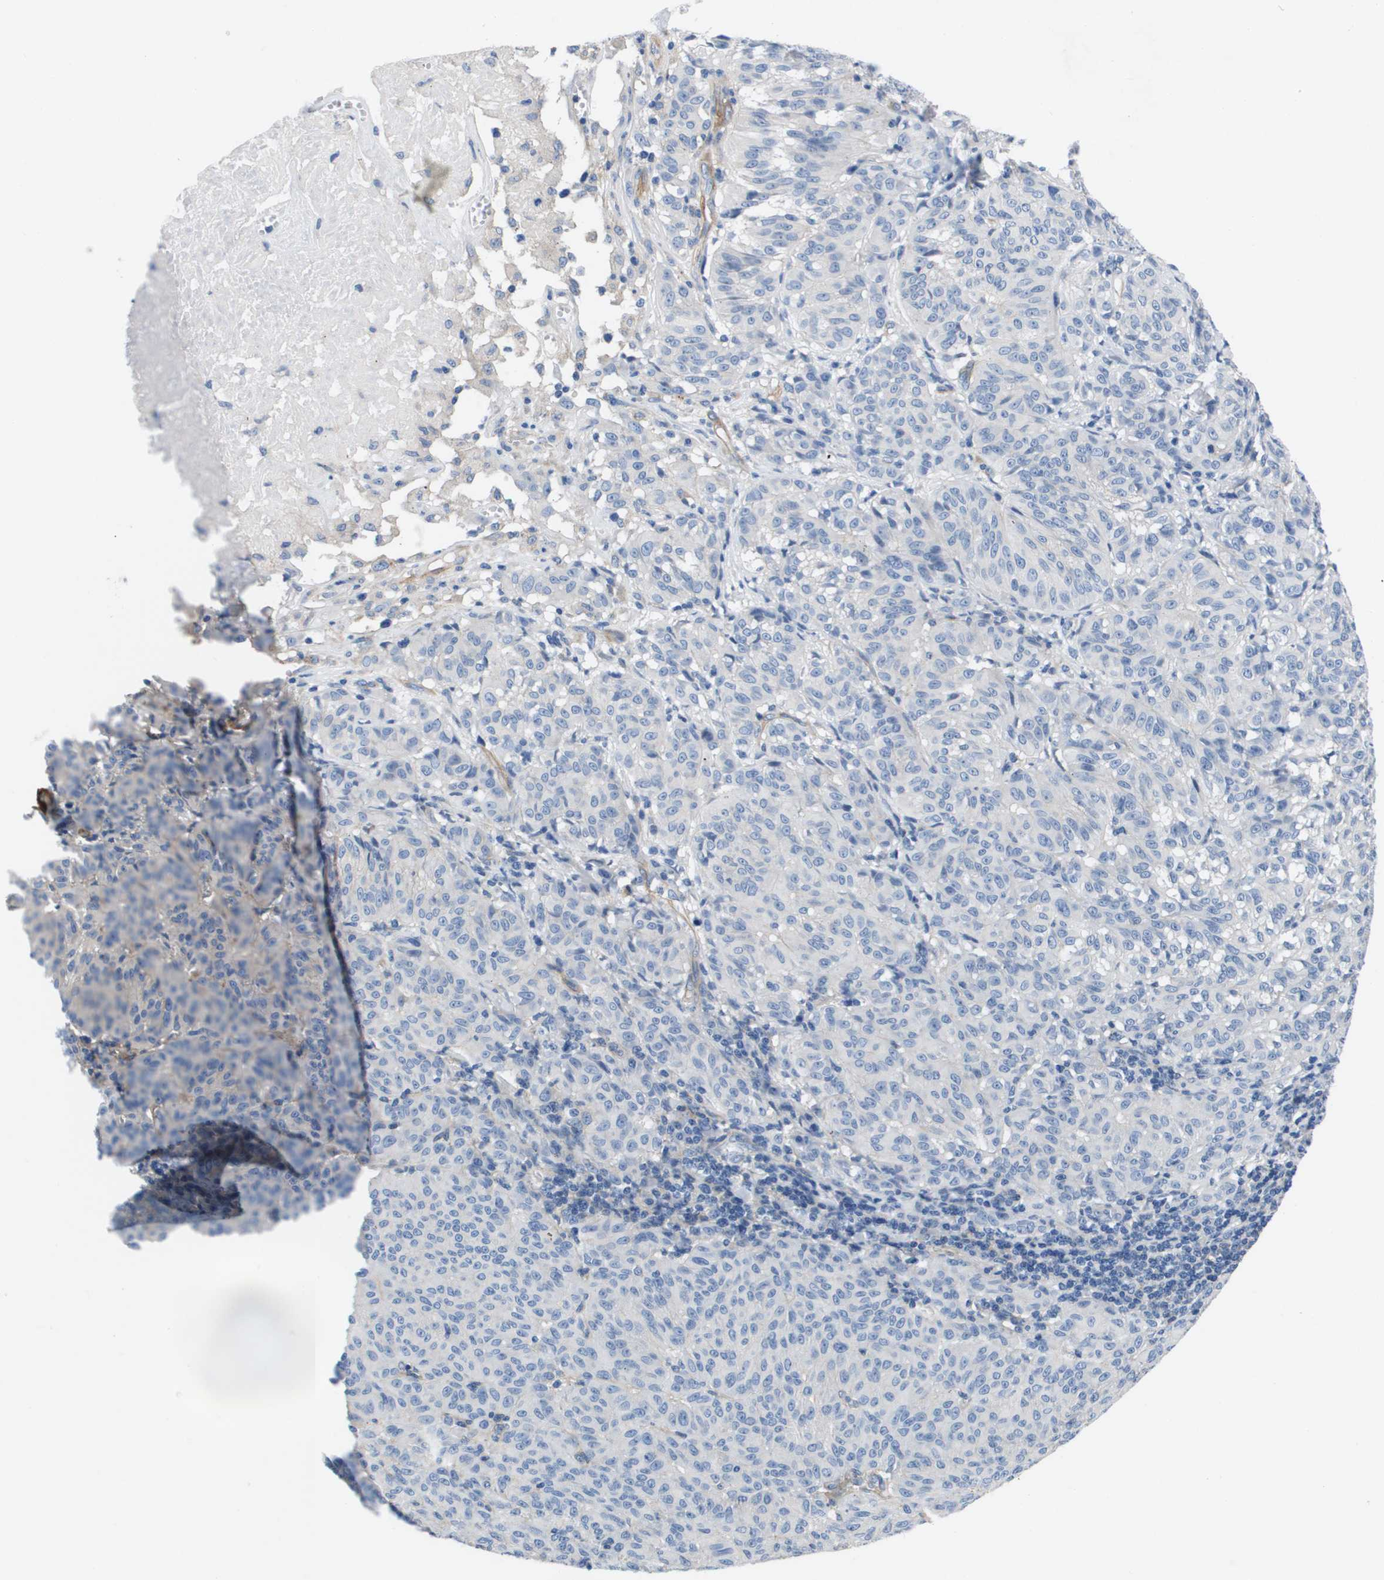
{"staining": {"intensity": "negative", "quantity": "none", "location": "none"}, "tissue": "melanoma", "cell_type": "Tumor cells", "image_type": "cancer", "snomed": [{"axis": "morphology", "description": "Malignant melanoma, NOS"}, {"axis": "topography", "description": "Skin"}], "caption": "Immunohistochemical staining of melanoma displays no significant expression in tumor cells.", "gene": "LPP", "patient": {"sex": "female", "age": 72}}